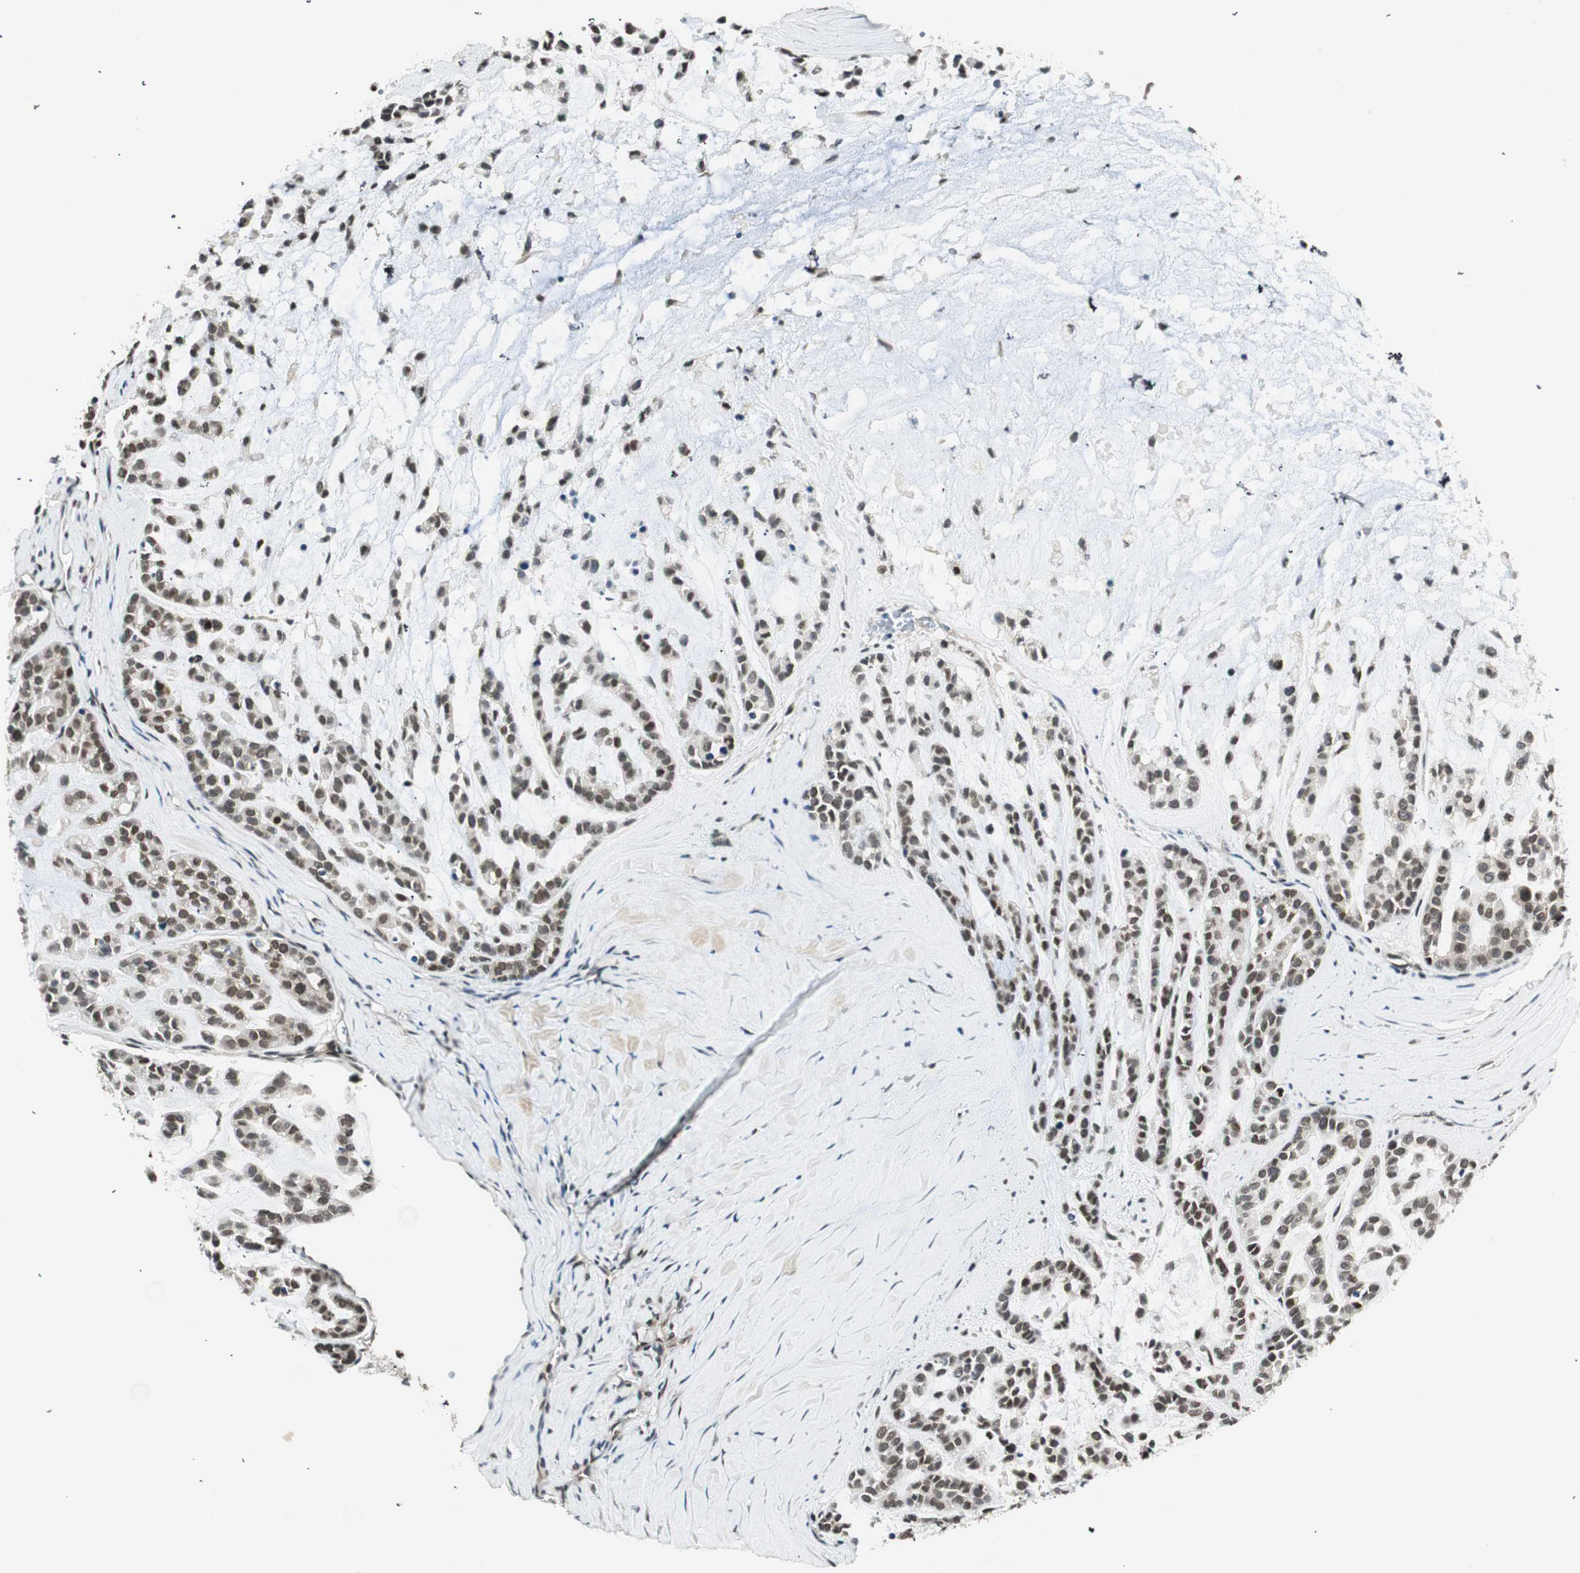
{"staining": {"intensity": "weak", "quantity": ">75%", "location": "nuclear"}, "tissue": "head and neck cancer", "cell_type": "Tumor cells", "image_type": "cancer", "snomed": [{"axis": "morphology", "description": "Adenocarcinoma, NOS"}, {"axis": "morphology", "description": "Adenoma, NOS"}, {"axis": "topography", "description": "Head-Neck"}], "caption": "Weak nuclear staining for a protein is seen in about >75% of tumor cells of head and neck cancer using immunohistochemistry.", "gene": "RING1", "patient": {"sex": "female", "age": 55}}